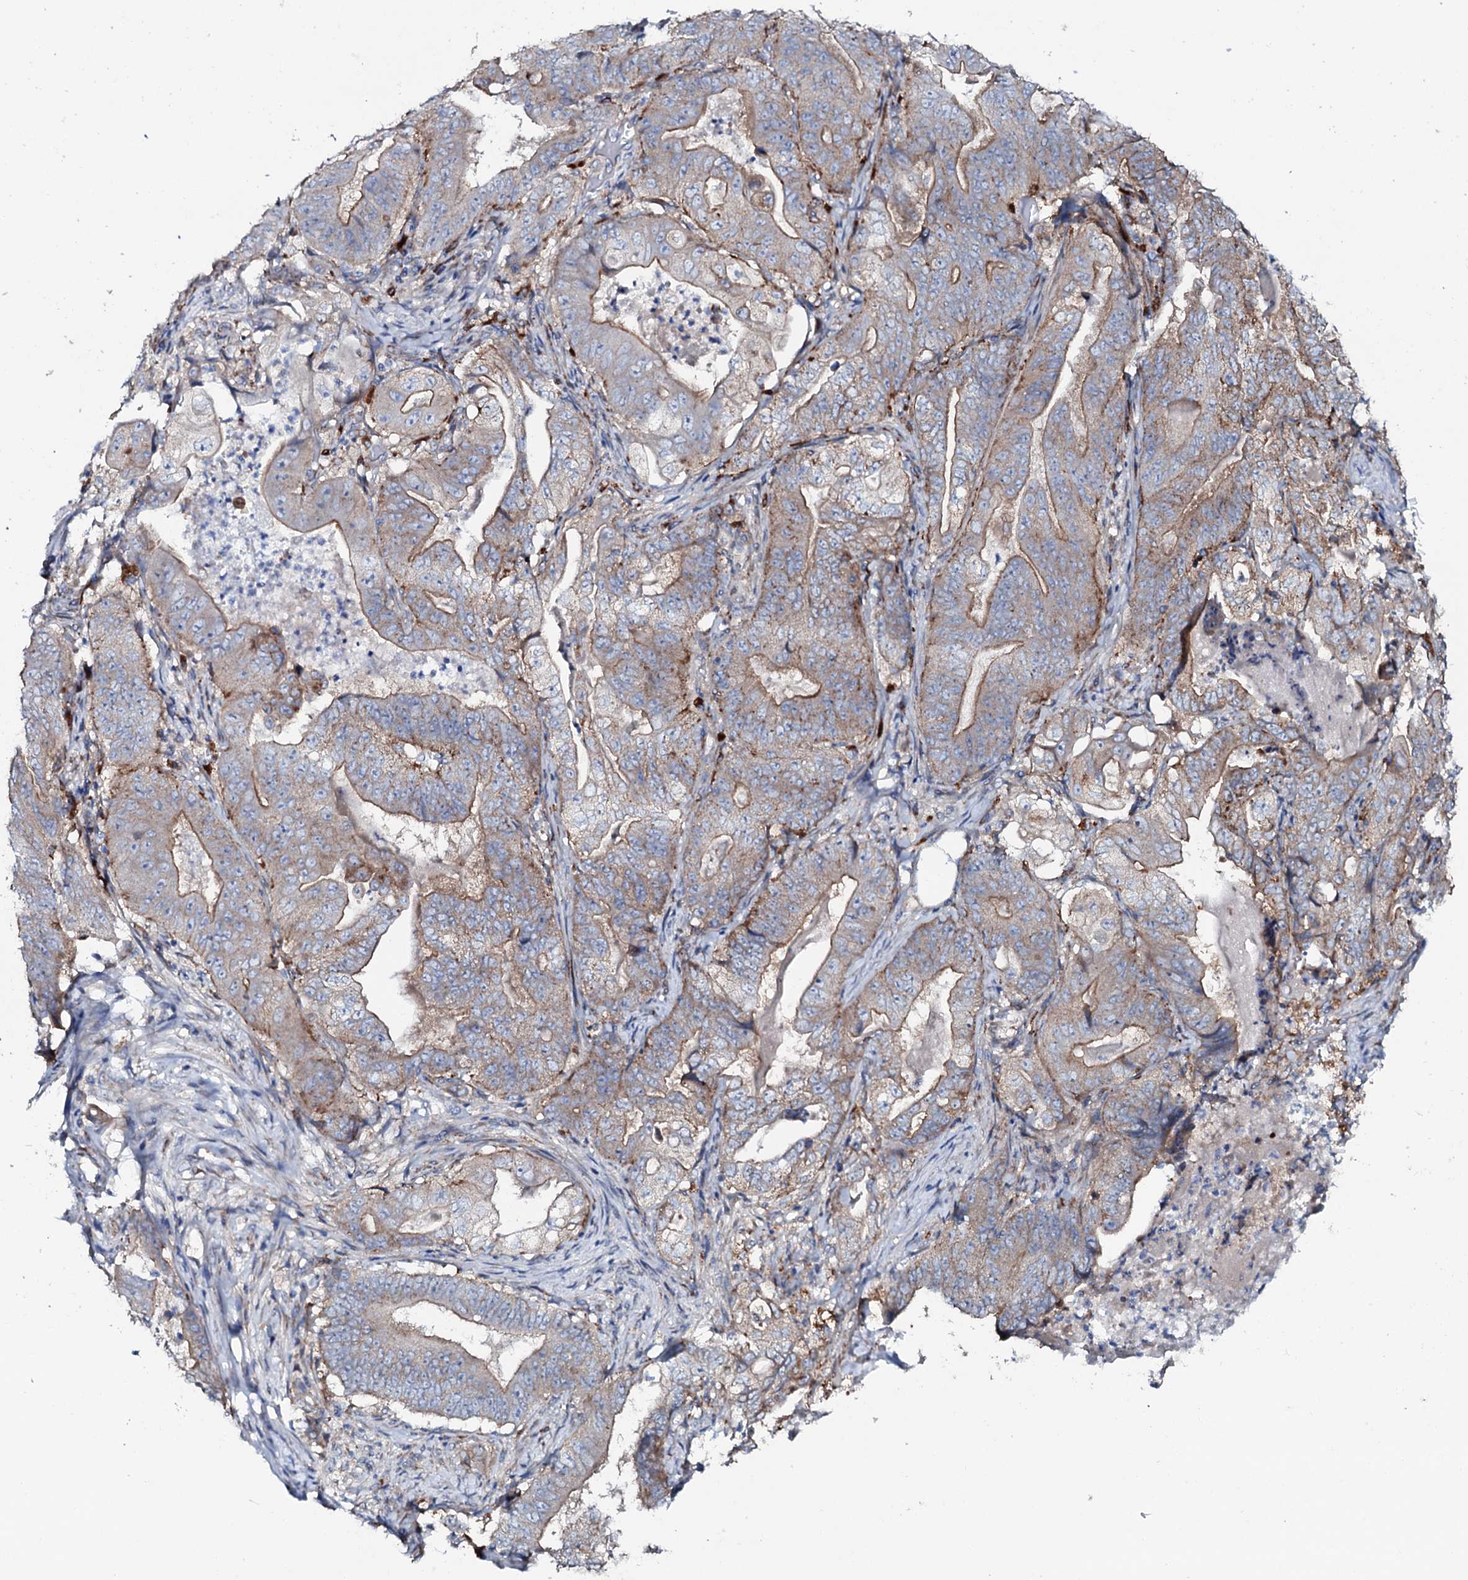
{"staining": {"intensity": "moderate", "quantity": "25%-75%", "location": "cytoplasmic/membranous"}, "tissue": "stomach cancer", "cell_type": "Tumor cells", "image_type": "cancer", "snomed": [{"axis": "morphology", "description": "Adenocarcinoma, NOS"}, {"axis": "topography", "description": "Stomach"}], "caption": "Stomach cancer stained with a brown dye demonstrates moderate cytoplasmic/membranous positive staining in about 25%-75% of tumor cells.", "gene": "P2RX4", "patient": {"sex": "female", "age": 73}}